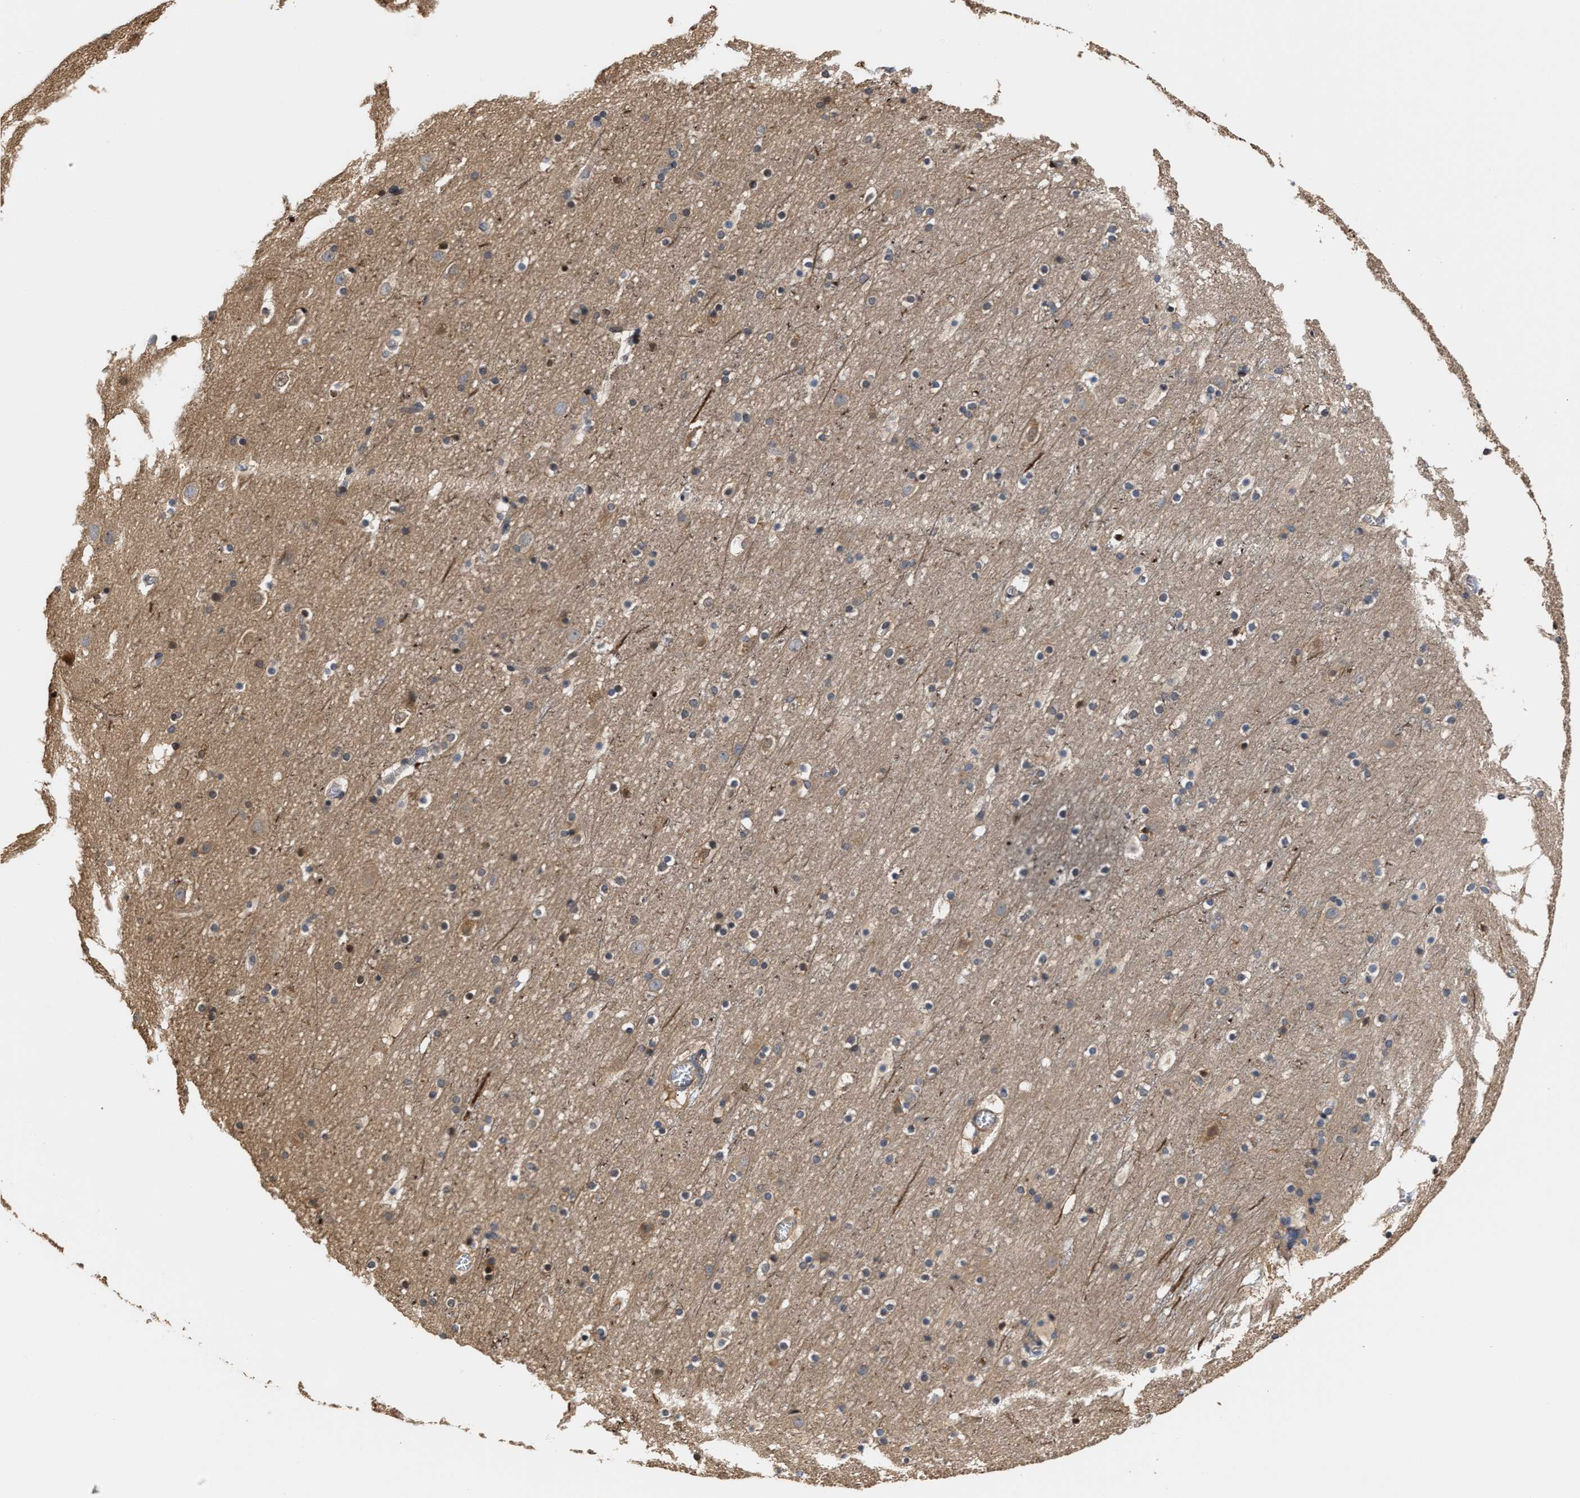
{"staining": {"intensity": "moderate", "quantity": ">75%", "location": "cytoplasmic/membranous"}, "tissue": "cerebral cortex", "cell_type": "Endothelial cells", "image_type": "normal", "snomed": [{"axis": "morphology", "description": "Normal tissue, NOS"}, {"axis": "topography", "description": "Cerebral cortex"}], "caption": "A medium amount of moderate cytoplasmic/membranous staining is identified in about >75% of endothelial cells in normal cerebral cortex.", "gene": "CLIP2", "patient": {"sex": "male", "age": 45}}